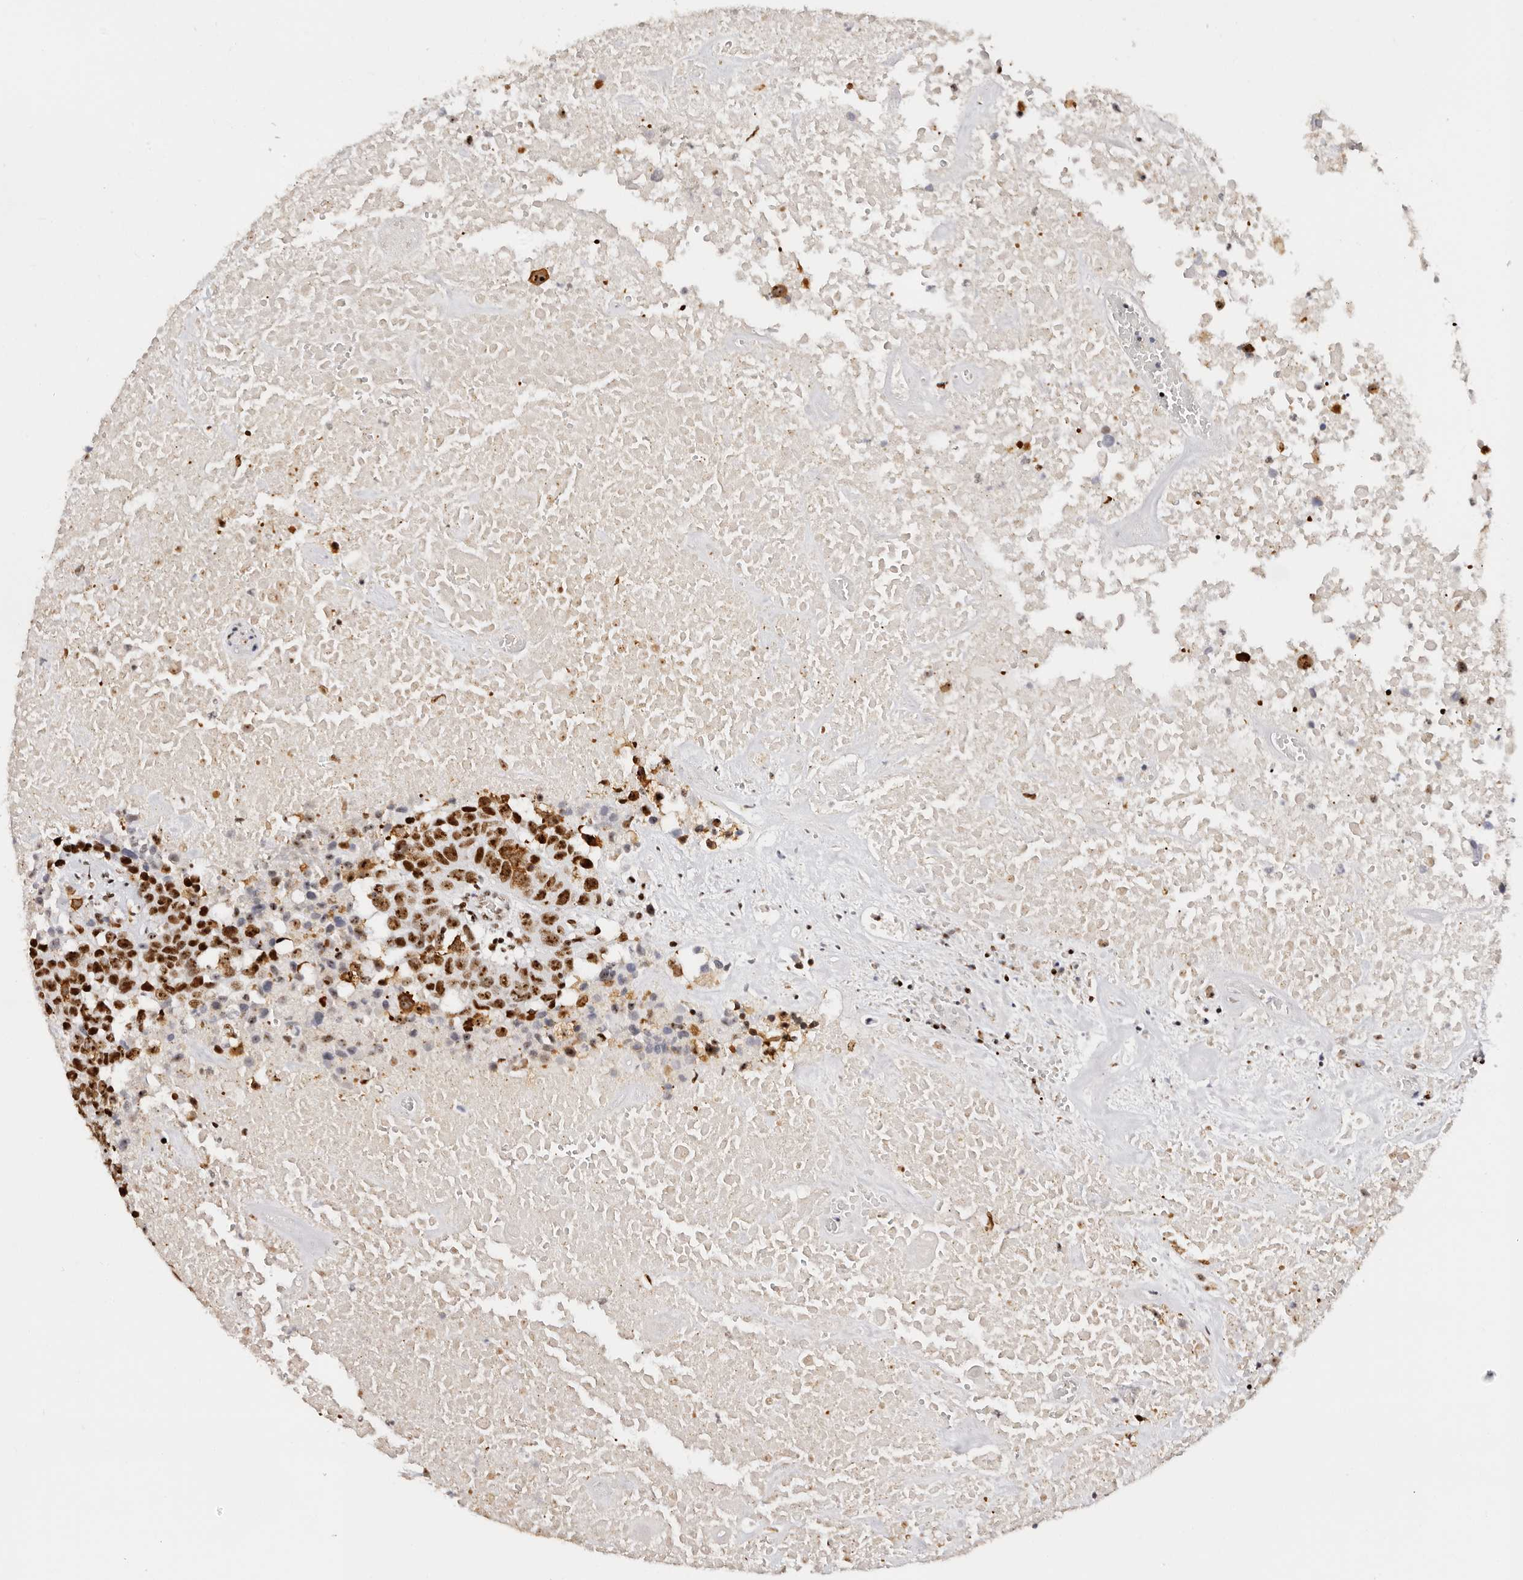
{"staining": {"intensity": "strong", "quantity": ">75%", "location": "nuclear"}, "tissue": "head and neck cancer", "cell_type": "Tumor cells", "image_type": "cancer", "snomed": [{"axis": "morphology", "description": "Squamous cell carcinoma, NOS"}, {"axis": "topography", "description": "Head-Neck"}], "caption": "Head and neck cancer (squamous cell carcinoma) stained with a brown dye shows strong nuclear positive expression in about >75% of tumor cells.", "gene": "IQGAP3", "patient": {"sex": "male", "age": 66}}